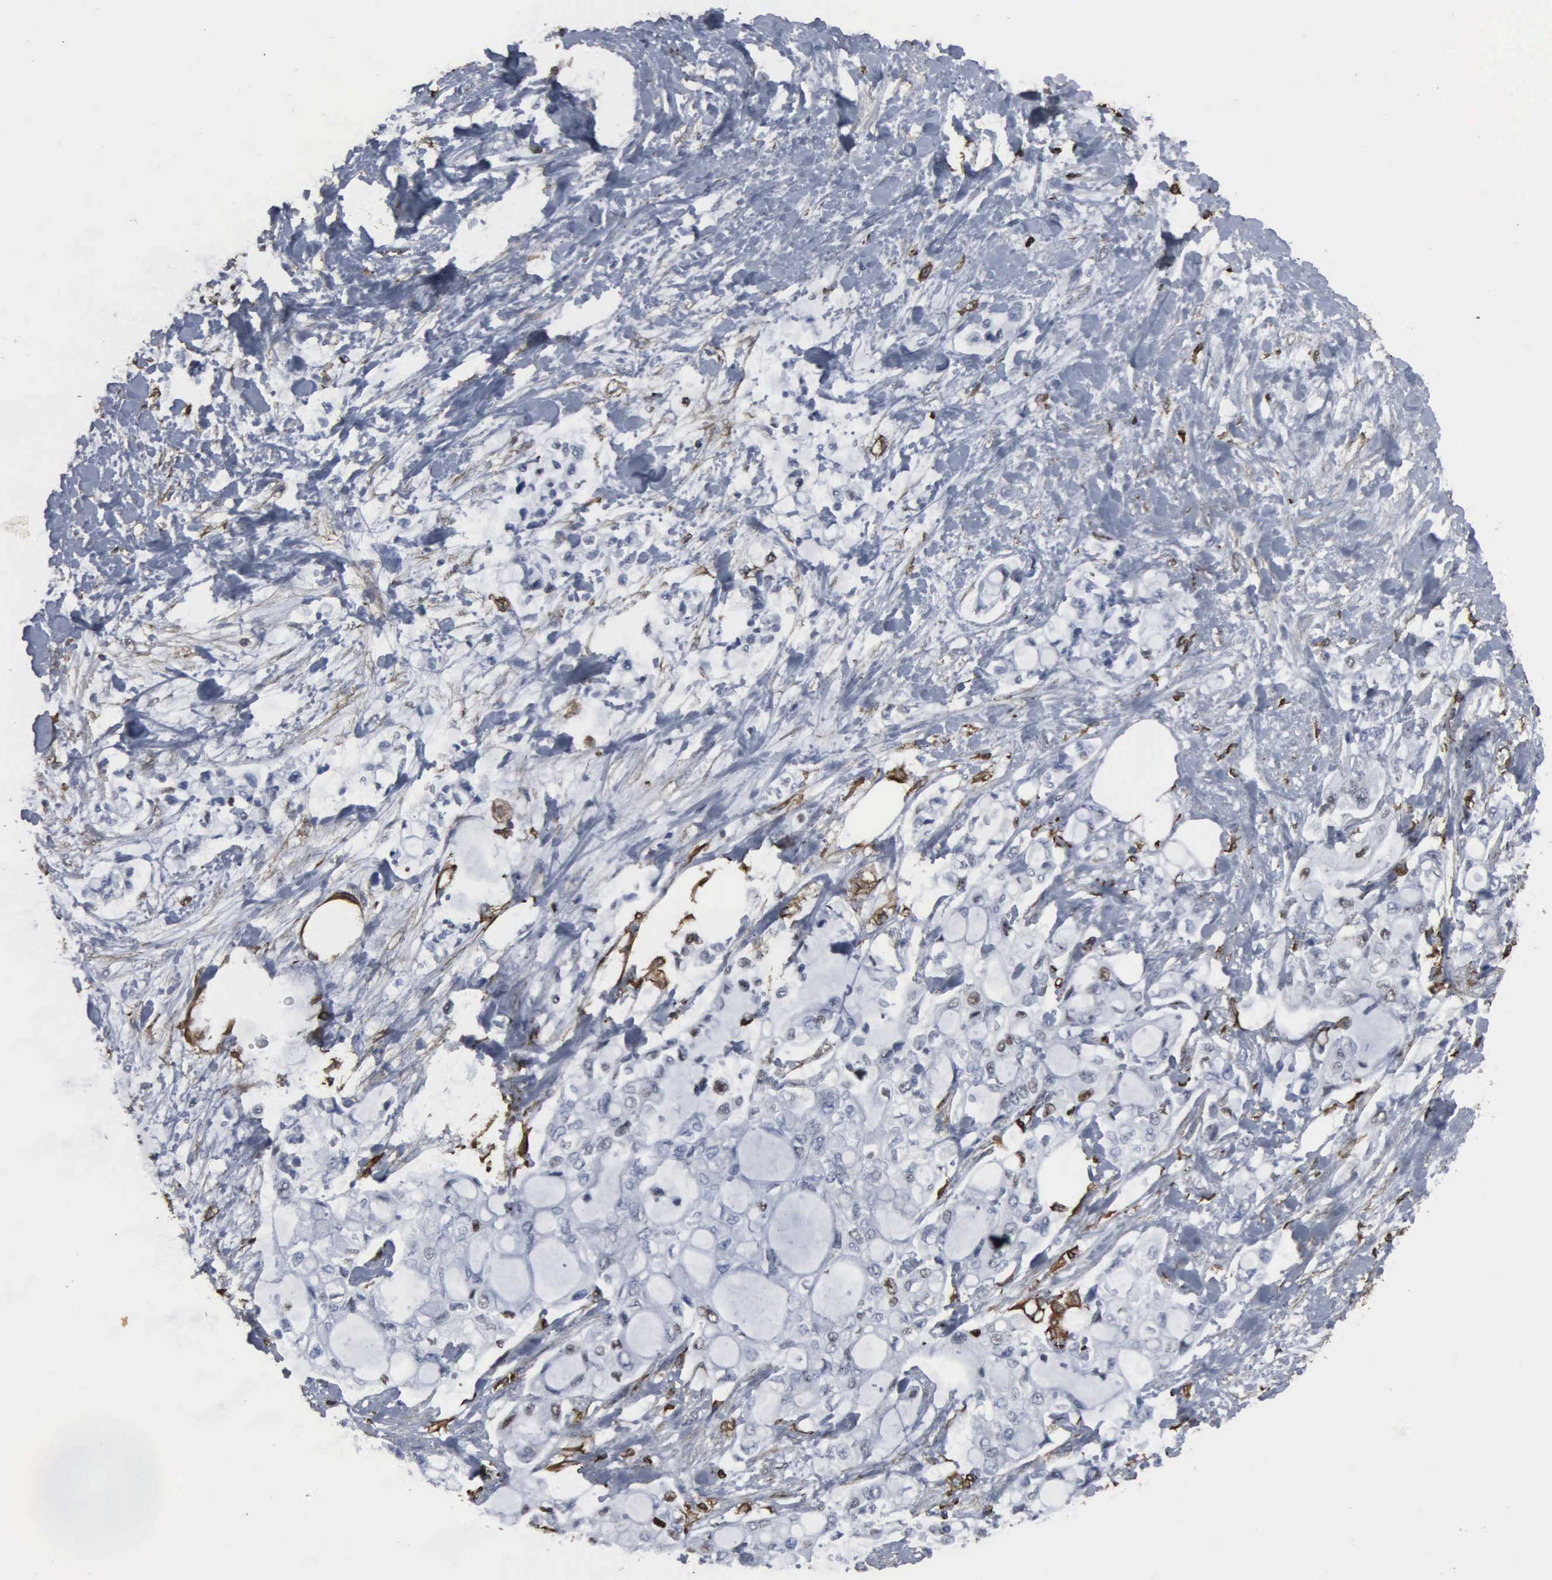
{"staining": {"intensity": "moderate", "quantity": "<25%", "location": "nuclear"}, "tissue": "pancreatic cancer", "cell_type": "Tumor cells", "image_type": "cancer", "snomed": [{"axis": "morphology", "description": "Adenocarcinoma, NOS"}, {"axis": "topography", "description": "Pancreas"}], "caption": "Immunohistochemistry (IHC) of human adenocarcinoma (pancreatic) reveals low levels of moderate nuclear expression in about <25% of tumor cells. The staining was performed using DAB (3,3'-diaminobenzidine), with brown indicating positive protein expression. Nuclei are stained blue with hematoxylin.", "gene": "CCNE1", "patient": {"sex": "female", "age": 70}}